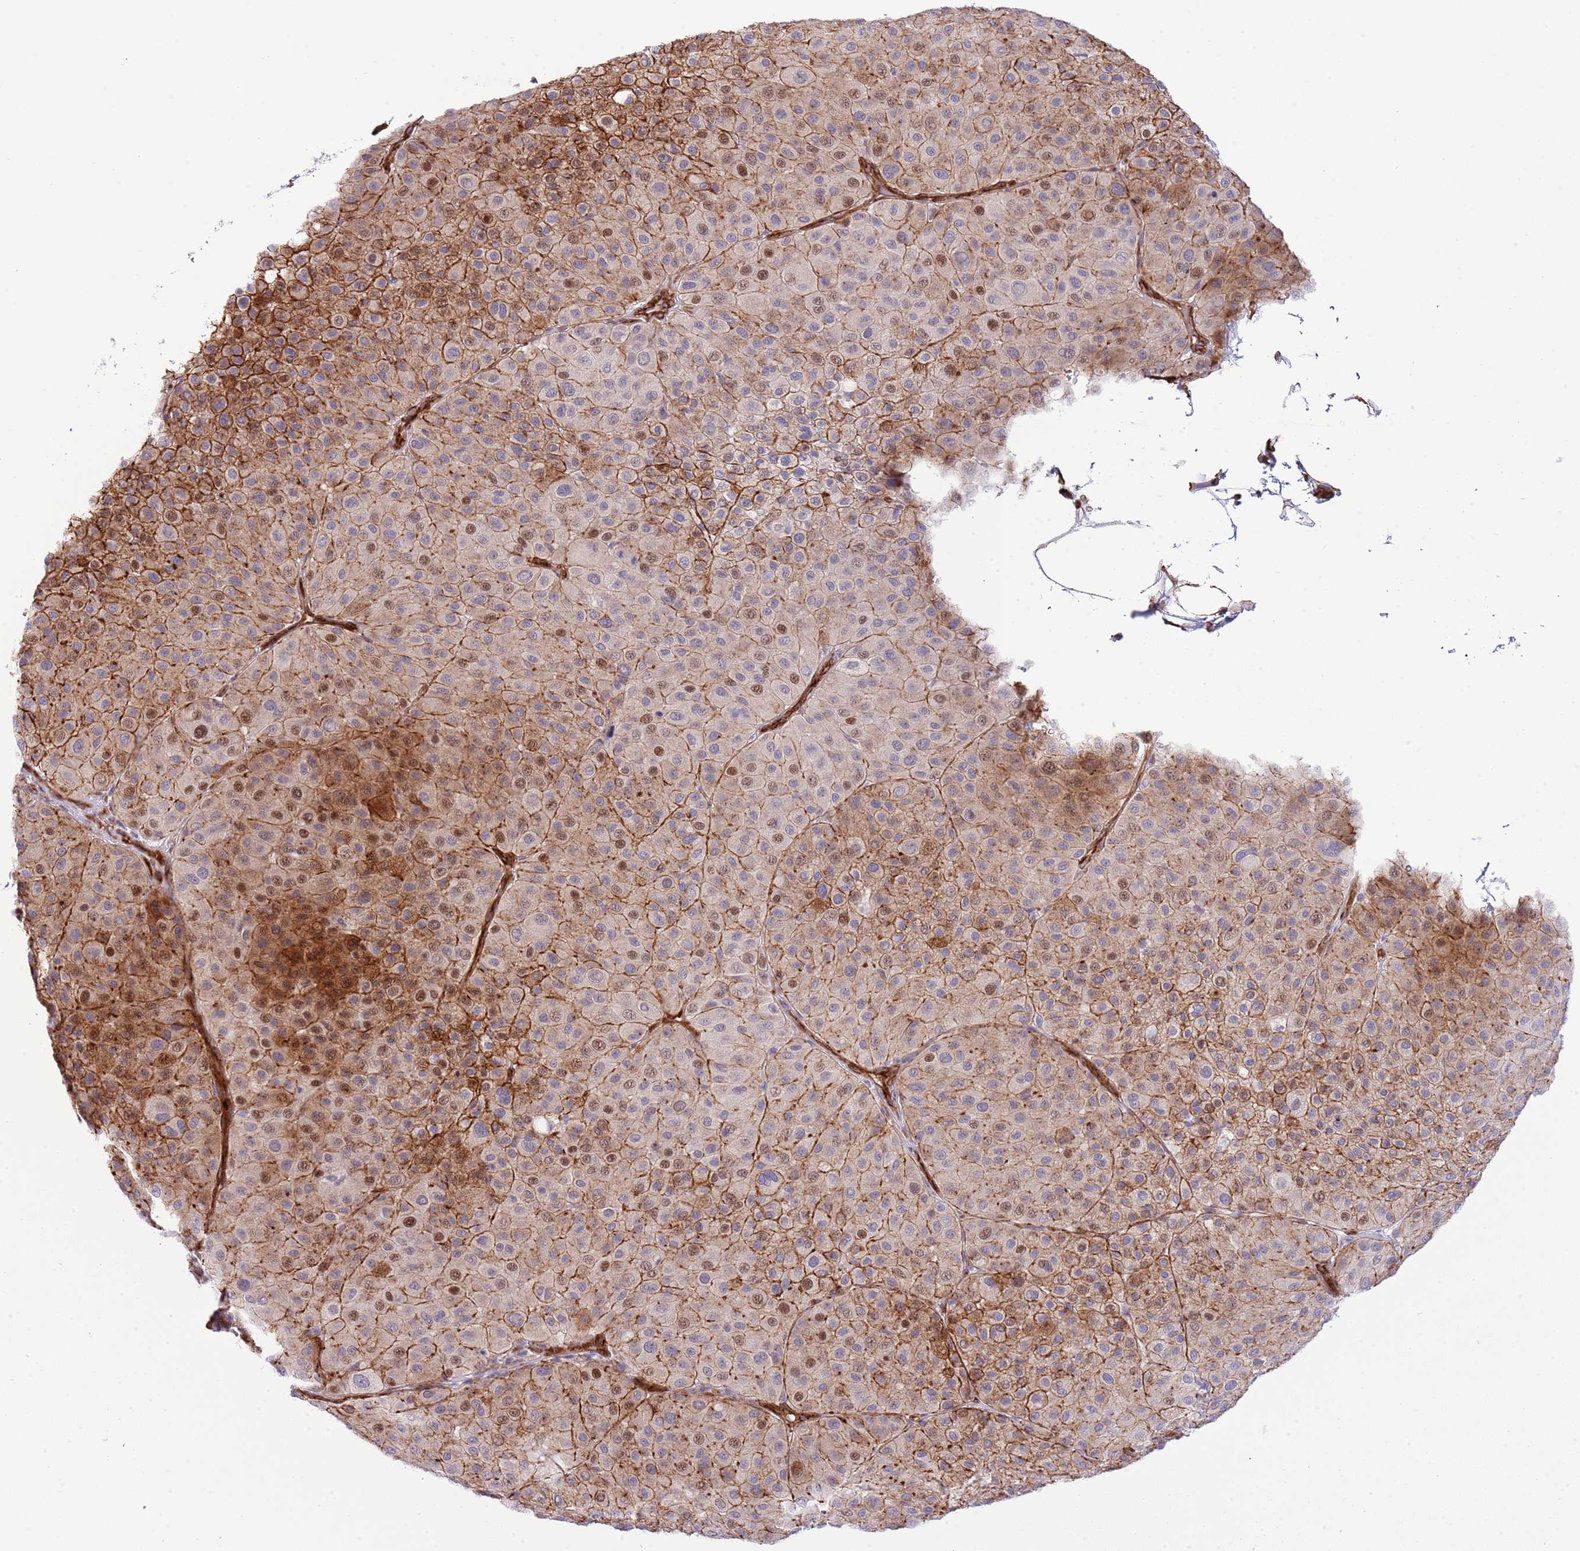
{"staining": {"intensity": "moderate", "quantity": "25%-75%", "location": "cytoplasmic/membranous,nuclear"}, "tissue": "melanoma", "cell_type": "Tumor cells", "image_type": "cancer", "snomed": [{"axis": "morphology", "description": "Malignant melanoma, Metastatic site"}, {"axis": "topography", "description": "Smooth muscle"}], "caption": "Brown immunohistochemical staining in malignant melanoma (metastatic site) displays moderate cytoplasmic/membranous and nuclear staining in about 25%-75% of tumor cells. (Stains: DAB (3,3'-diaminobenzidine) in brown, nuclei in blue, Microscopy: brightfield microscopy at high magnification).", "gene": "NEK3", "patient": {"sex": "male", "age": 41}}